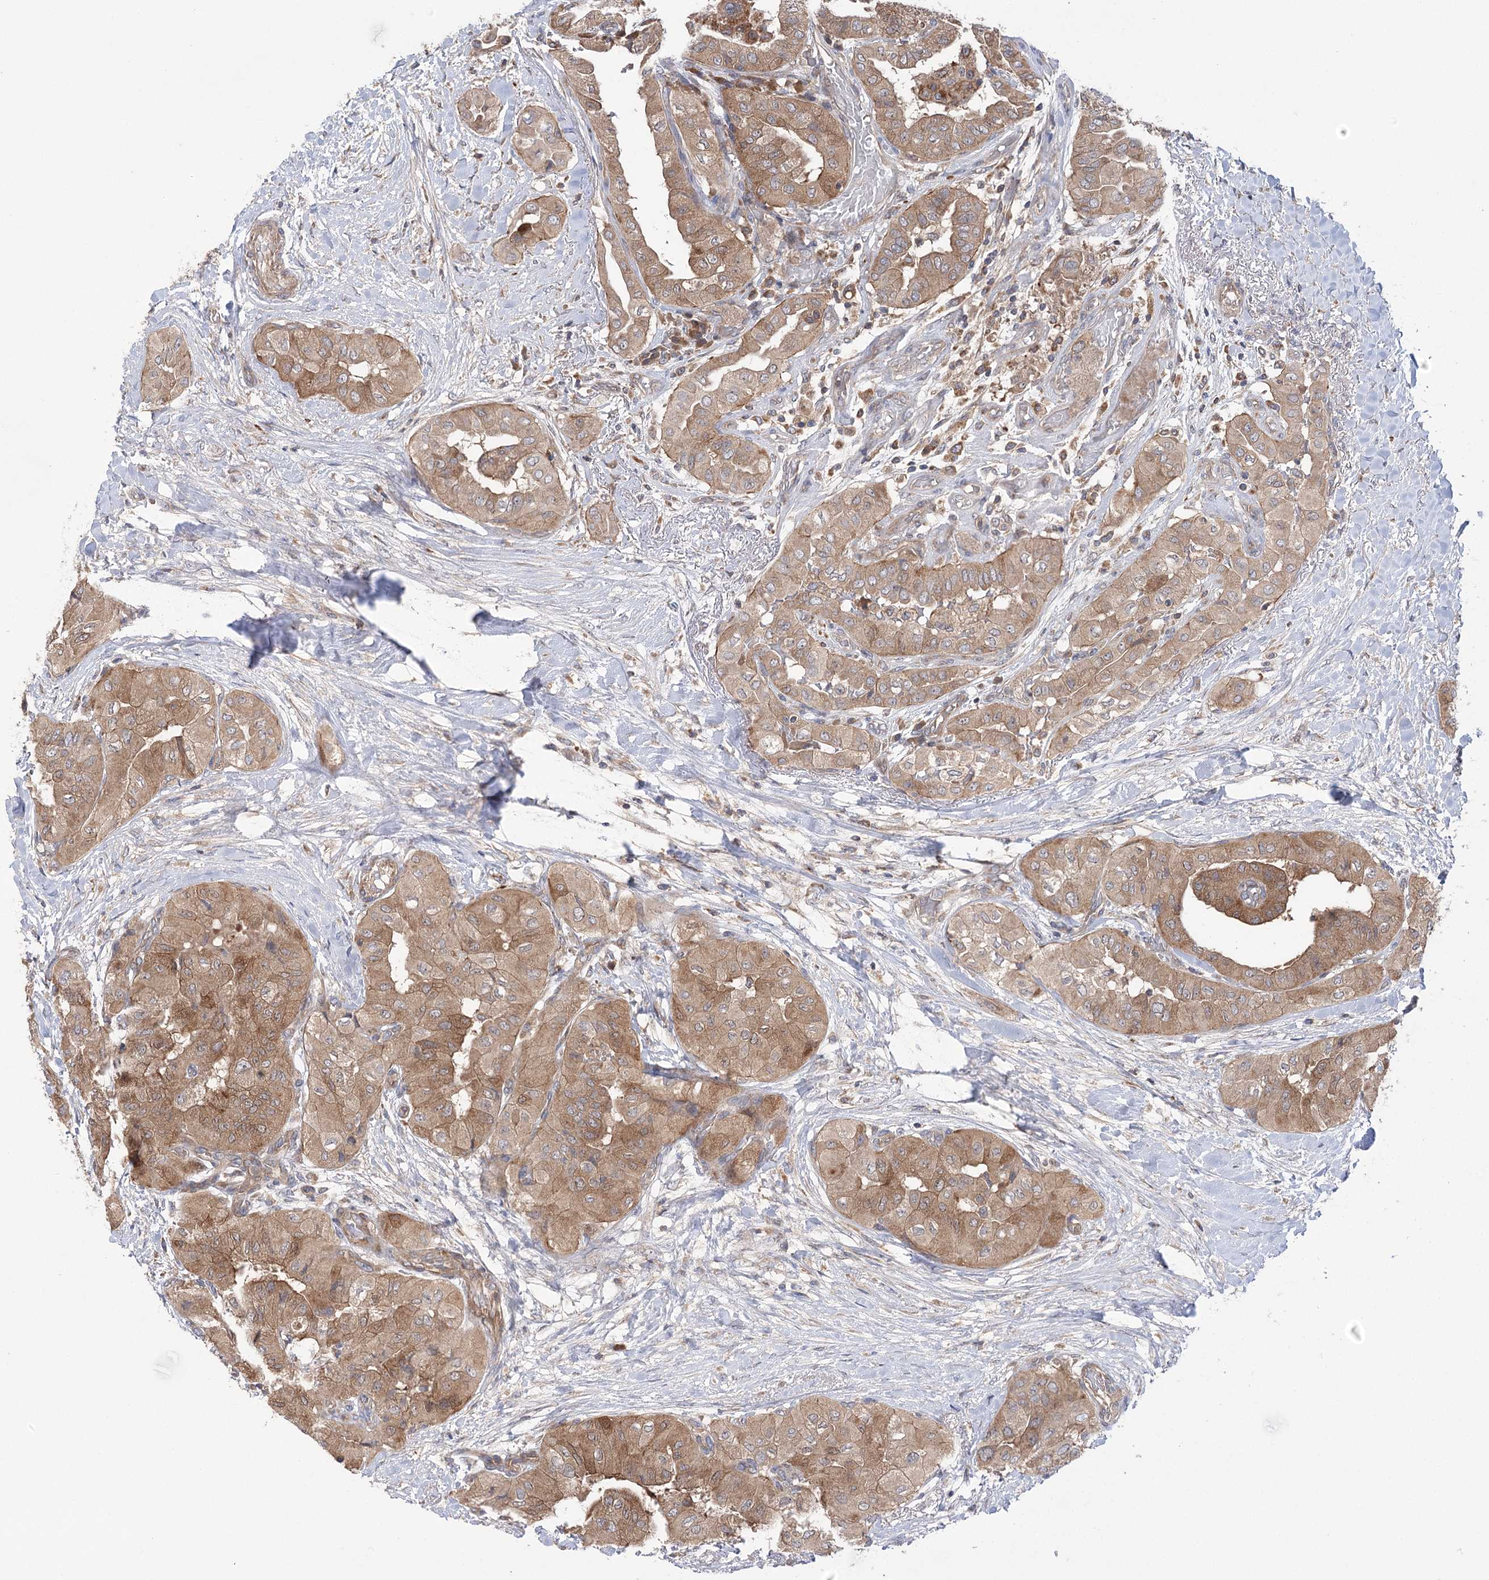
{"staining": {"intensity": "moderate", "quantity": ">75%", "location": "cytoplasmic/membranous"}, "tissue": "thyroid cancer", "cell_type": "Tumor cells", "image_type": "cancer", "snomed": [{"axis": "morphology", "description": "Papillary adenocarcinoma, NOS"}, {"axis": "topography", "description": "Thyroid gland"}], "caption": "Protein staining displays moderate cytoplasmic/membranous expression in approximately >75% of tumor cells in thyroid papillary adenocarcinoma. The protein is stained brown, and the nuclei are stained in blue (DAB (3,3'-diaminobenzidine) IHC with brightfield microscopy, high magnification).", "gene": "VPS37B", "patient": {"sex": "female", "age": 59}}